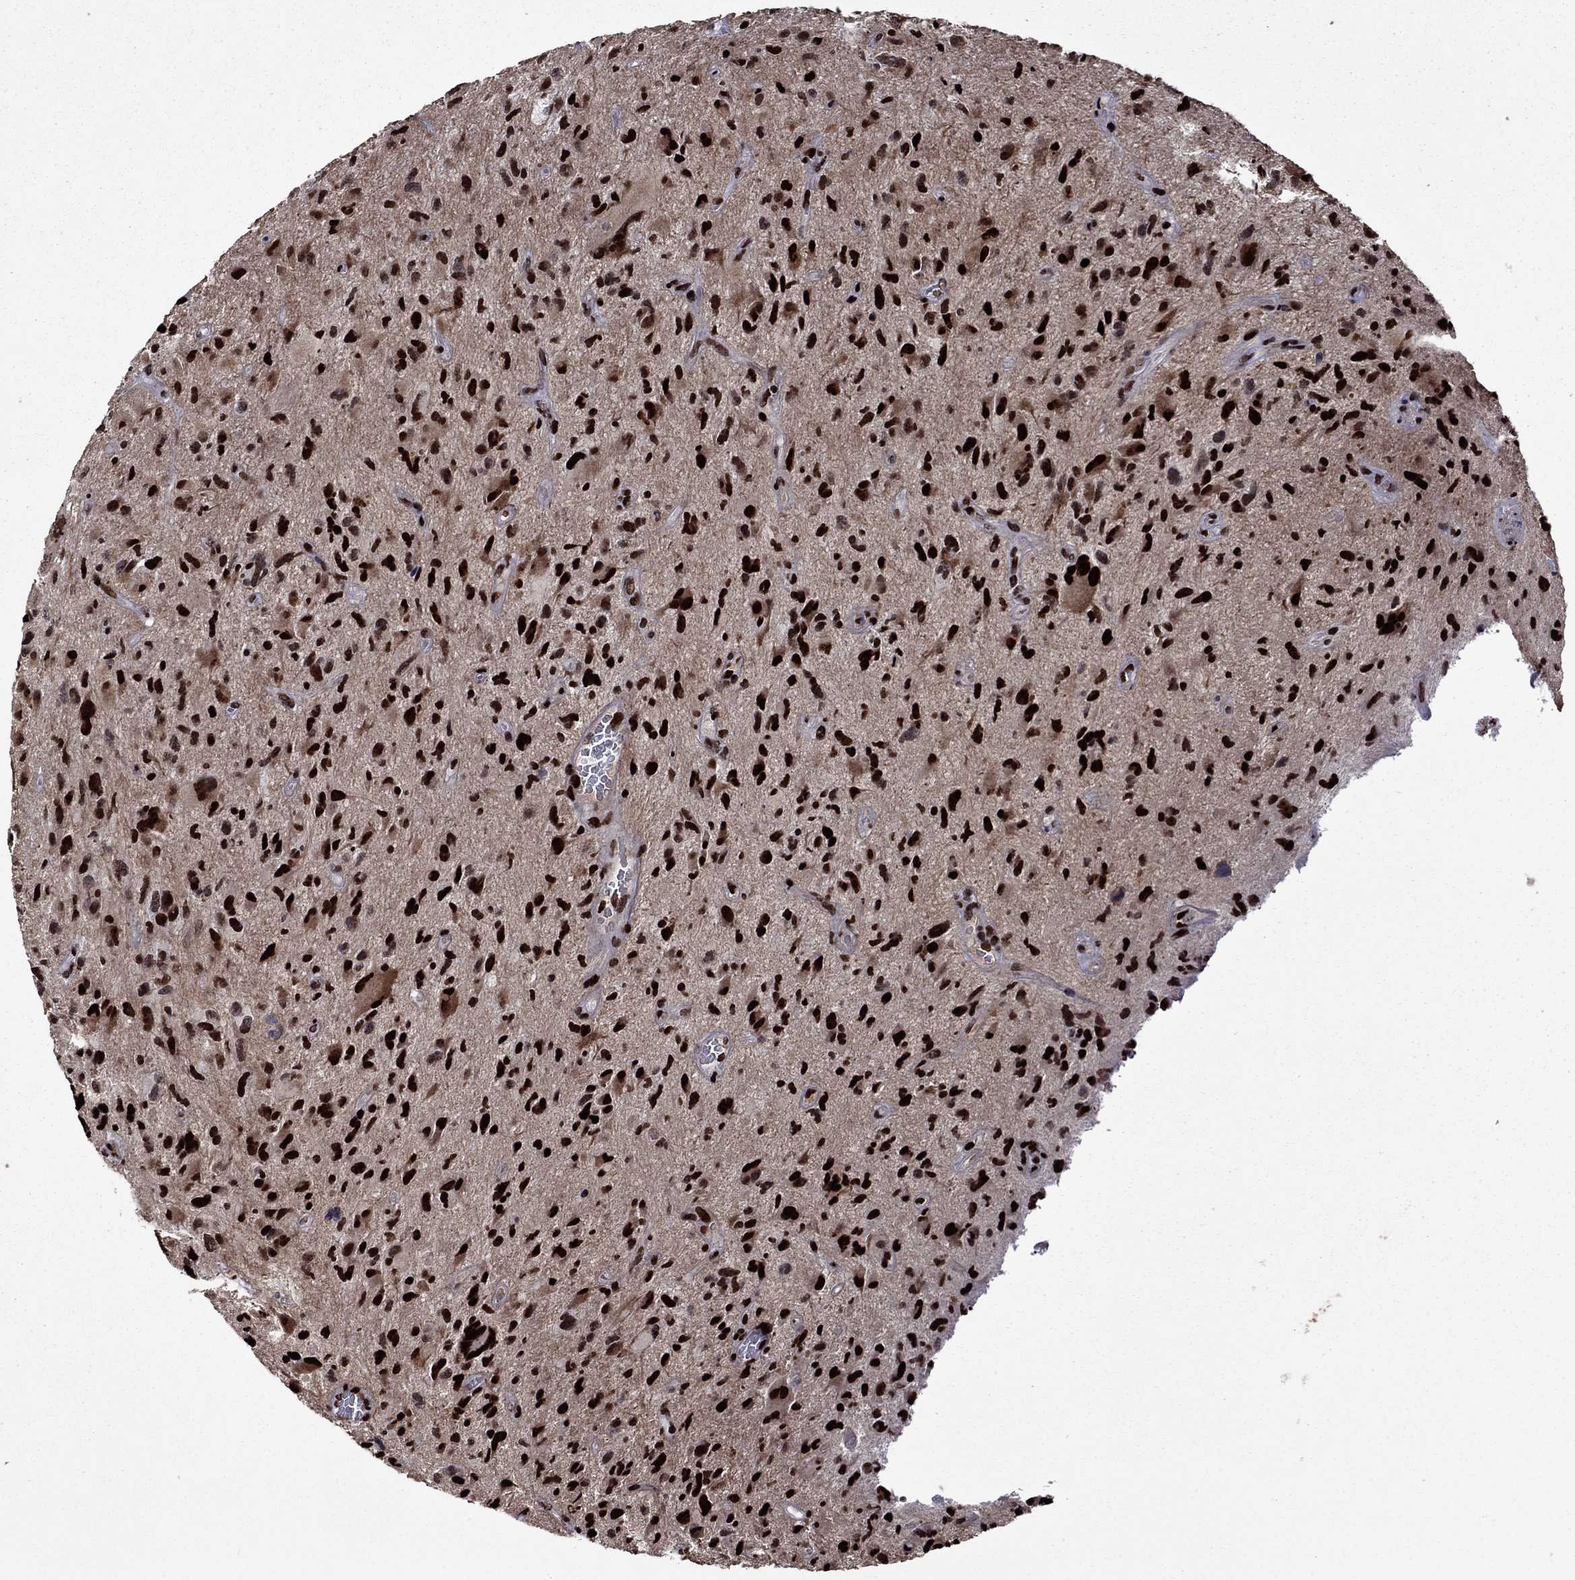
{"staining": {"intensity": "strong", "quantity": ">75%", "location": "nuclear"}, "tissue": "glioma", "cell_type": "Tumor cells", "image_type": "cancer", "snomed": [{"axis": "morphology", "description": "Glioma, malignant, NOS"}, {"axis": "morphology", "description": "Glioma, malignant, High grade"}, {"axis": "topography", "description": "Brain"}], "caption": "Tumor cells demonstrate high levels of strong nuclear positivity in approximately >75% of cells in human malignant high-grade glioma.", "gene": "LIMK1", "patient": {"sex": "female", "age": 71}}